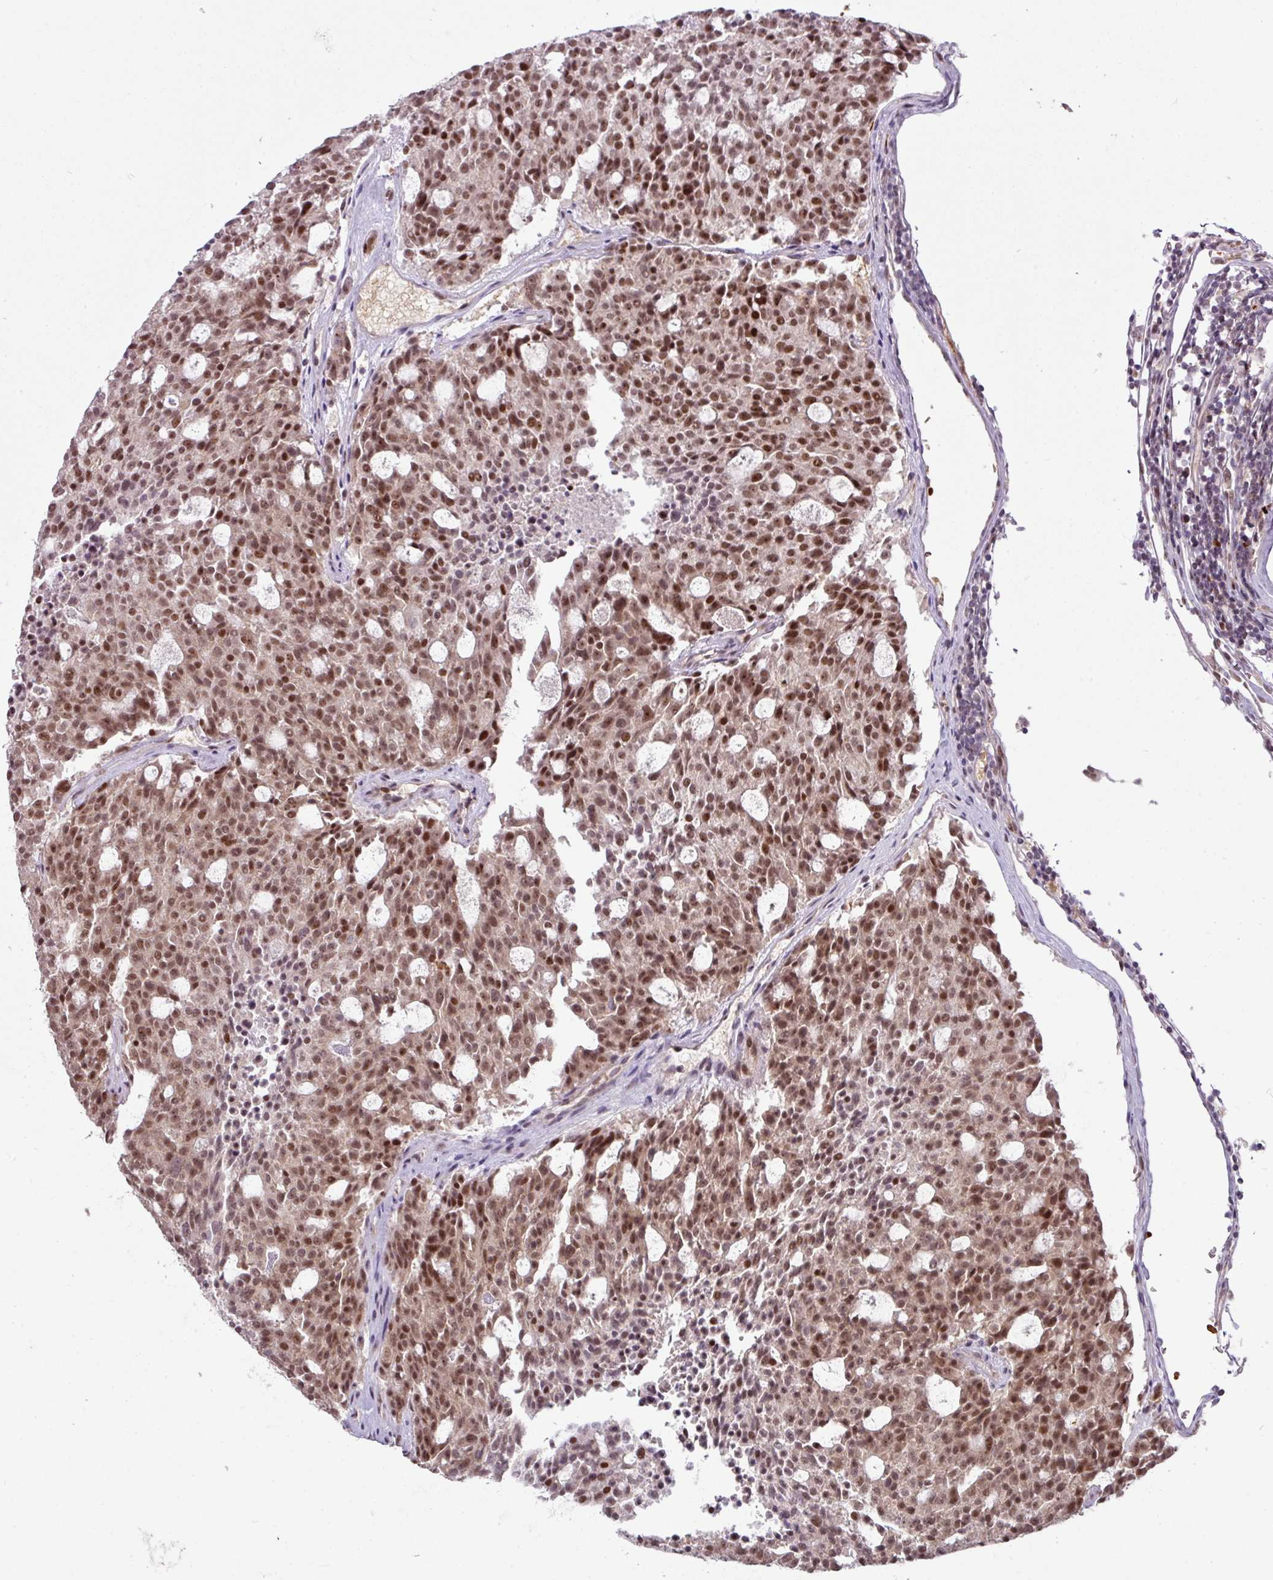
{"staining": {"intensity": "moderate", "quantity": ">75%", "location": "nuclear"}, "tissue": "carcinoid", "cell_type": "Tumor cells", "image_type": "cancer", "snomed": [{"axis": "morphology", "description": "Carcinoid, malignant, NOS"}, {"axis": "topography", "description": "Pancreas"}], "caption": "Human malignant carcinoid stained with a protein marker reveals moderate staining in tumor cells.", "gene": "NEIL1", "patient": {"sex": "female", "age": 54}}